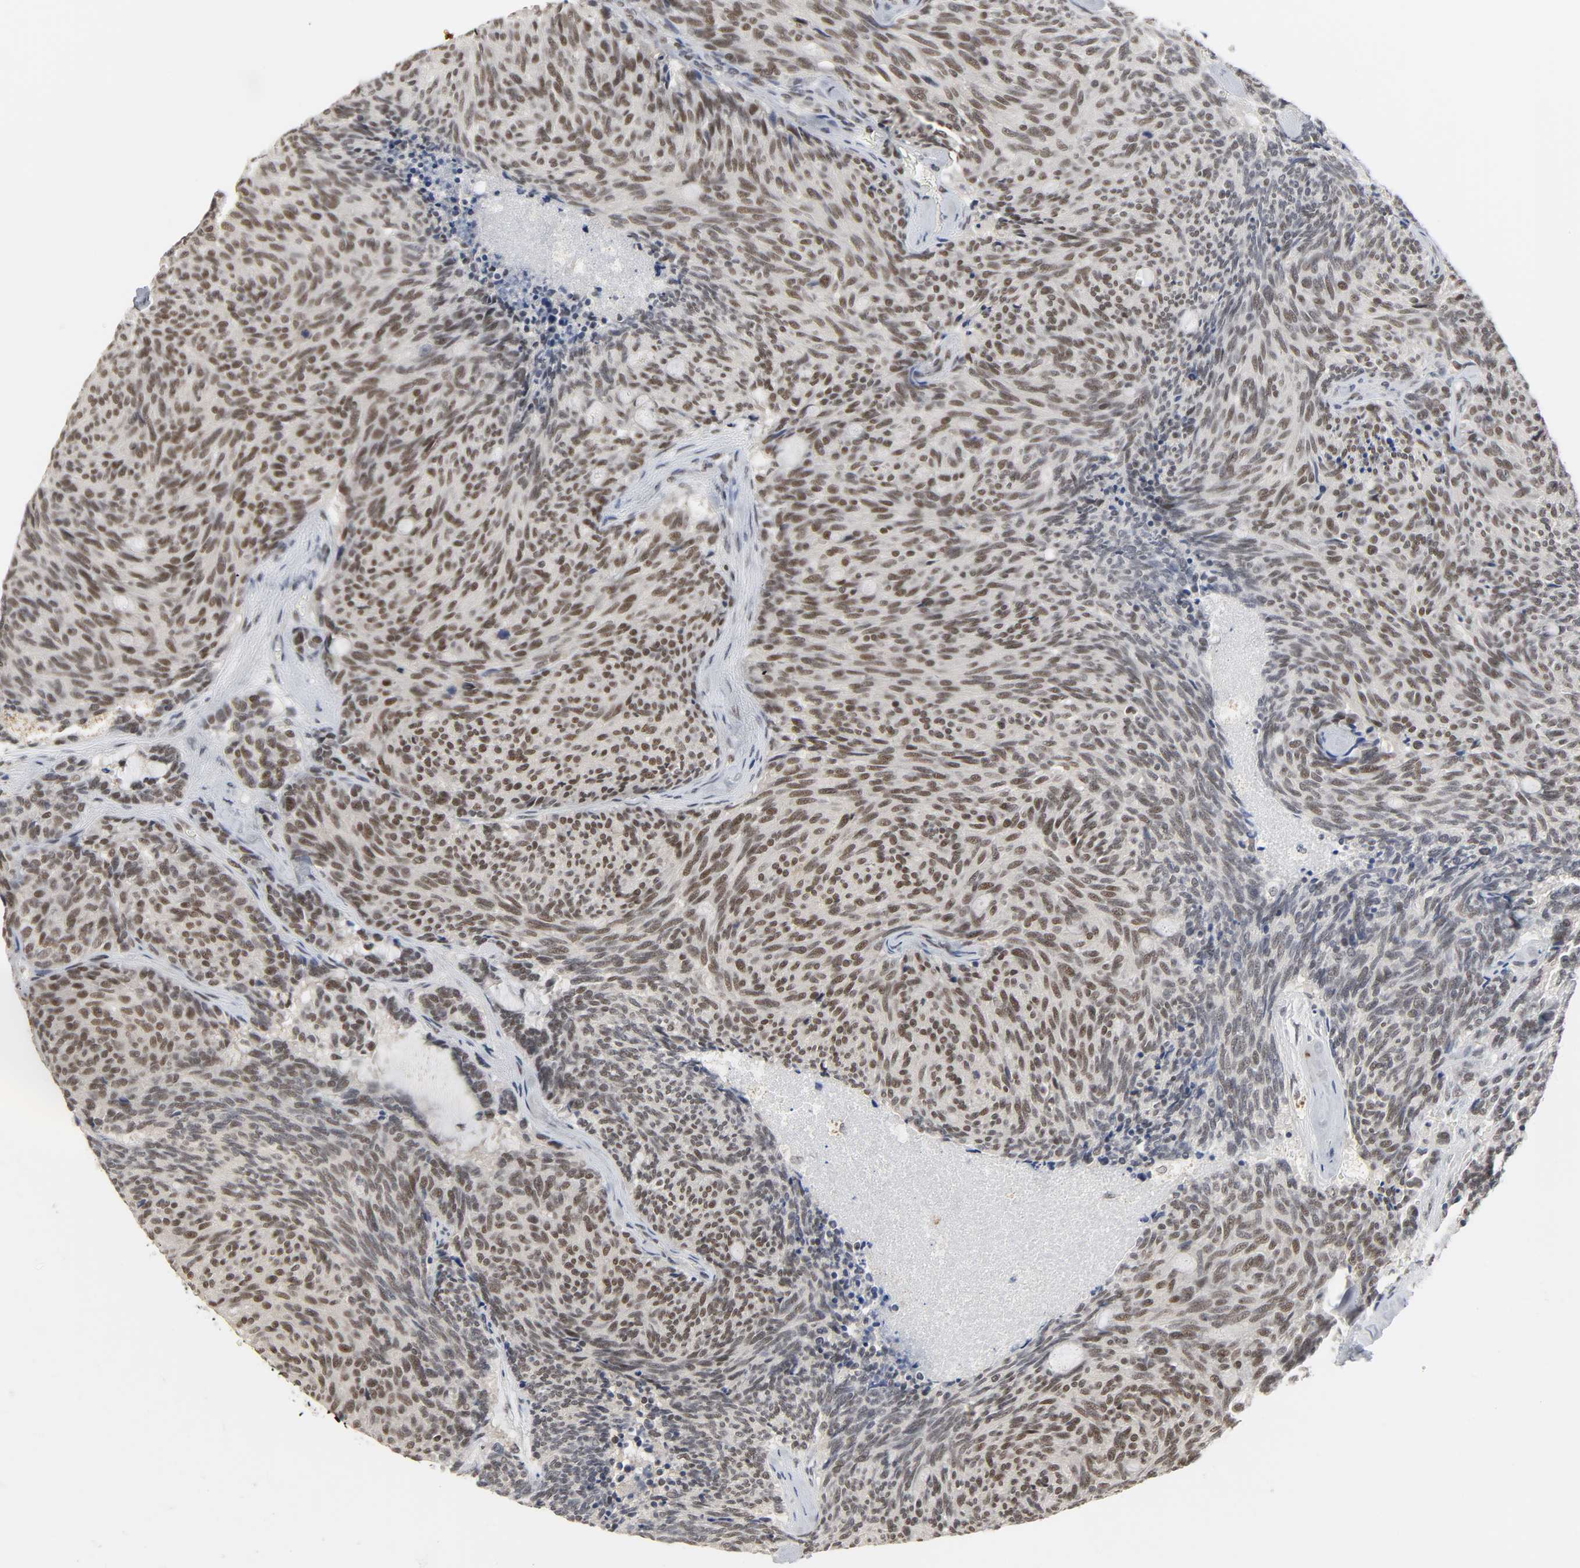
{"staining": {"intensity": "moderate", "quantity": ">75%", "location": "nuclear"}, "tissue": "carcinoid", "cell_type": "Tumor cells", "image_type": "cancer", "snomed": [{"axis": "morphology", "description": "Carcinoid, malignant, NOS"}, {"axis": "topography", "description": "Pancreas"}], "caption": "Carcinoid stained with a protein marker reveals moderate staining in tumor cells.", "gene": "NCOA6", "patient": {"sex": "female", "age": 54}}